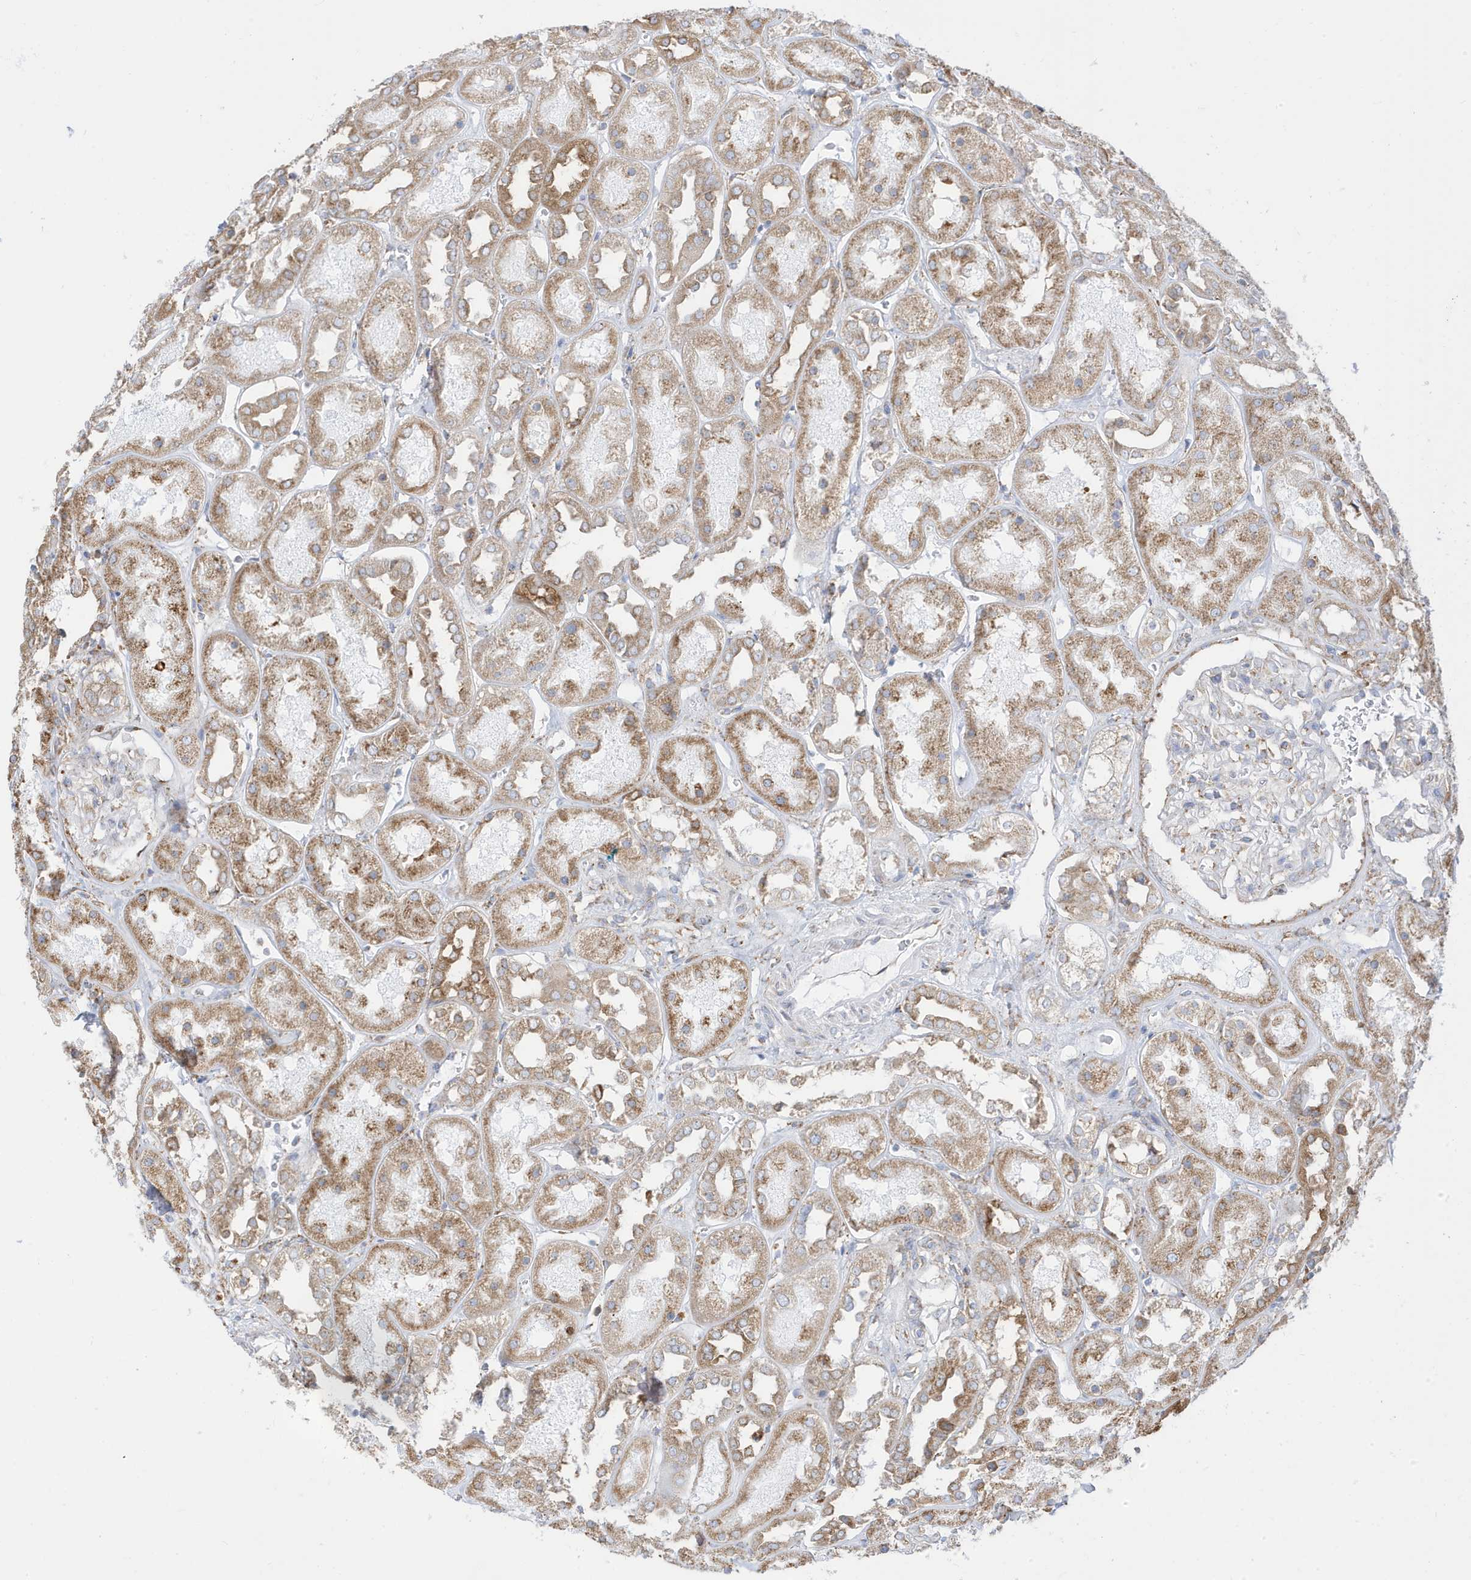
{"staining": {"intensity": "moderate", "quantity": "<25%", "location": "cytoplasmic/membranous"}, "tissue": "kidney", "cell_type": "Cells in glomeruli", "image_type": "normal", "snomed": [{"axis": "morphology", "description": "Normal tissue, NOS"}, {"axis": "topography", "description": "Kidney"}], "caption": "Cells in glomeruli reveal low levels of moderate cytoplasmic/membranous positivity in approximately <25% of cells in benign human kidney. (Brightfield microscopy of DAB IHC at high magnification).", "gene": "PDIA6", "patient": {"sex": "male", "age": 70}}